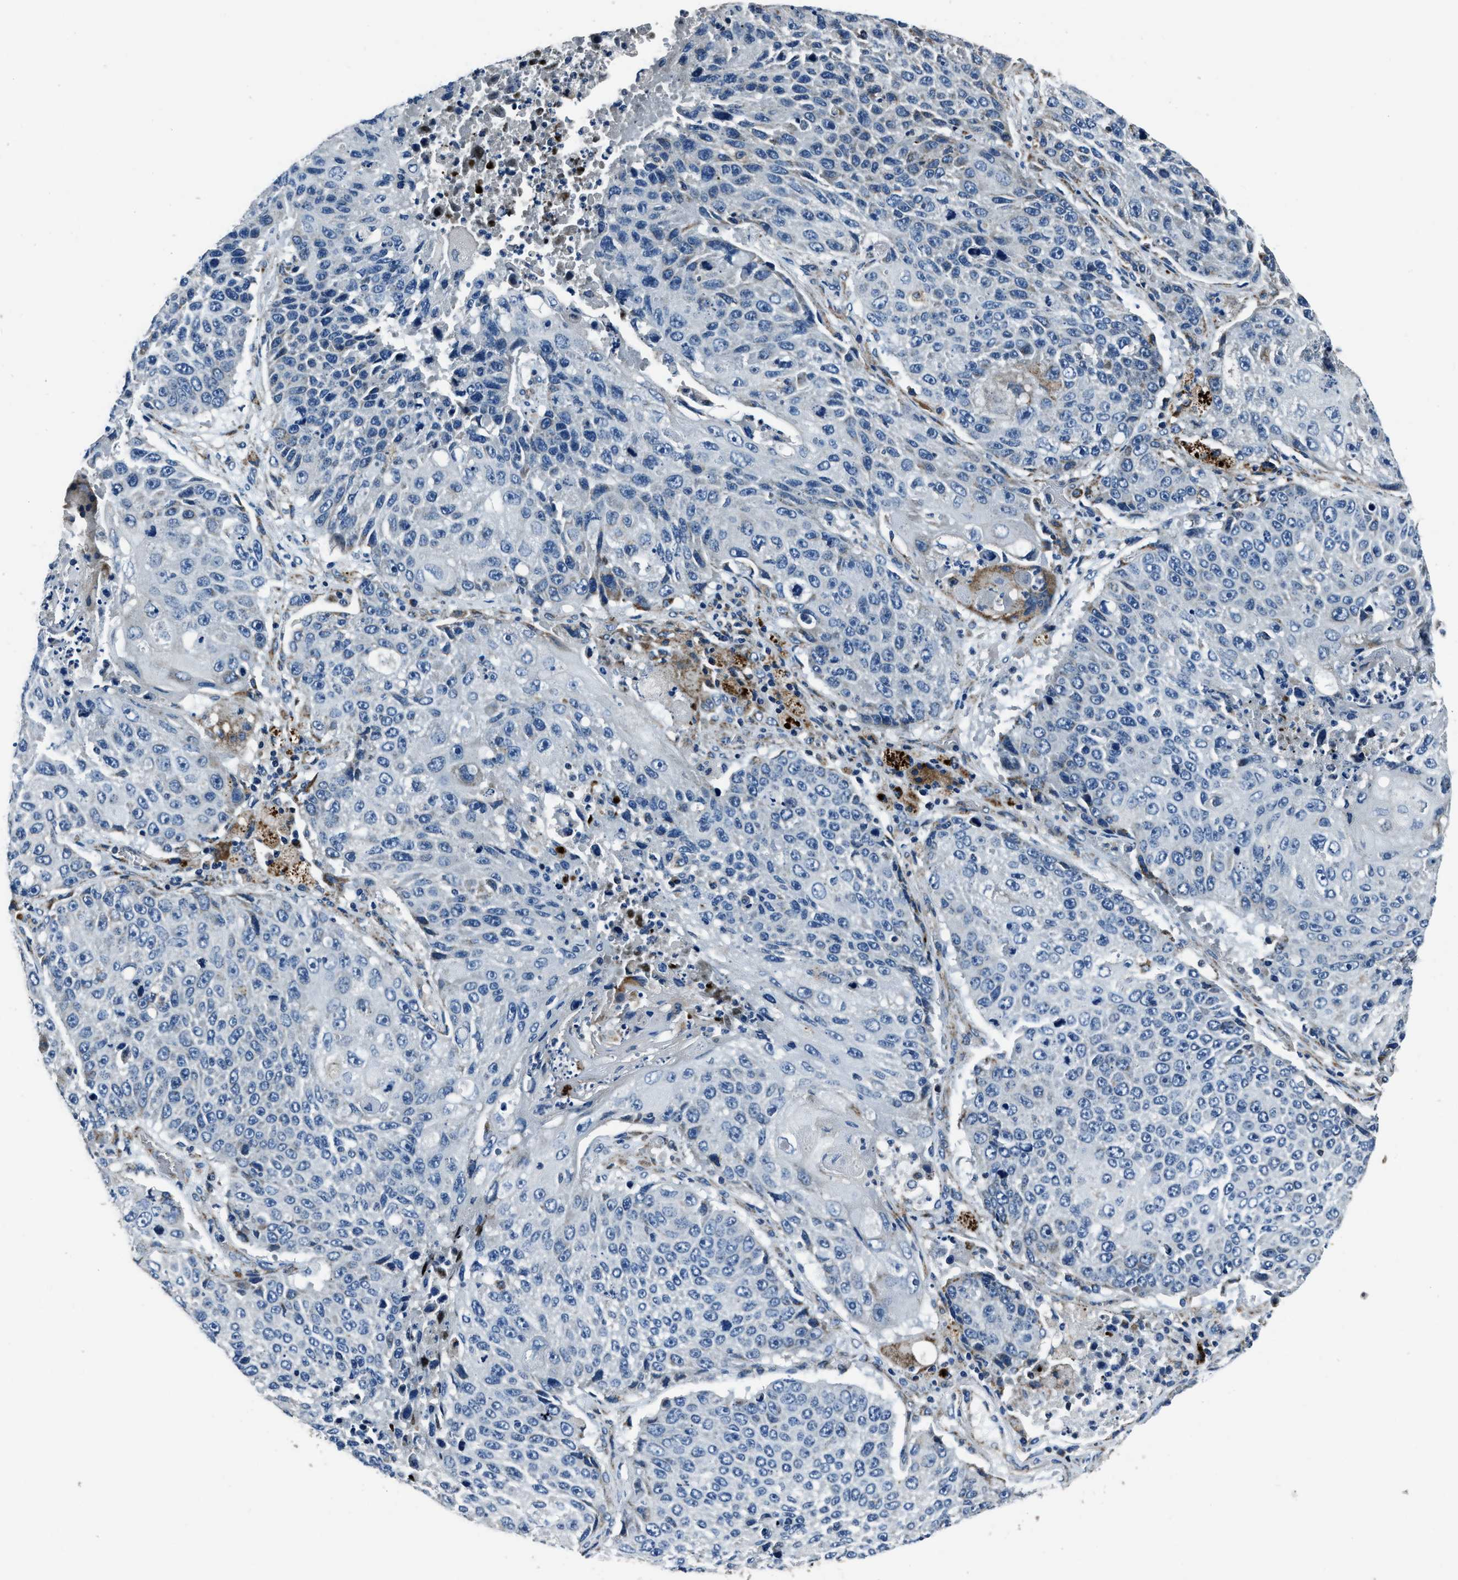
{"staining": {"intensity": "negative", "quantity": "none", "location": "none"}, "tissue": "lung cancer", "cell_type": "Tumor cells", "image_type": "cancer", "snomed": [{"axis": "morphology", "description": "Squamous cell carcinoma, NOS"}, {"axis": "topography", "description": "Lung"}], "caption": "Immunohistochemistry micrograph of lung cancer stained for a protein (brown), which demonstrates no staining in tumor cells.", "gene": "OGDH", "patient": {"sex": "male", "age": 61}}